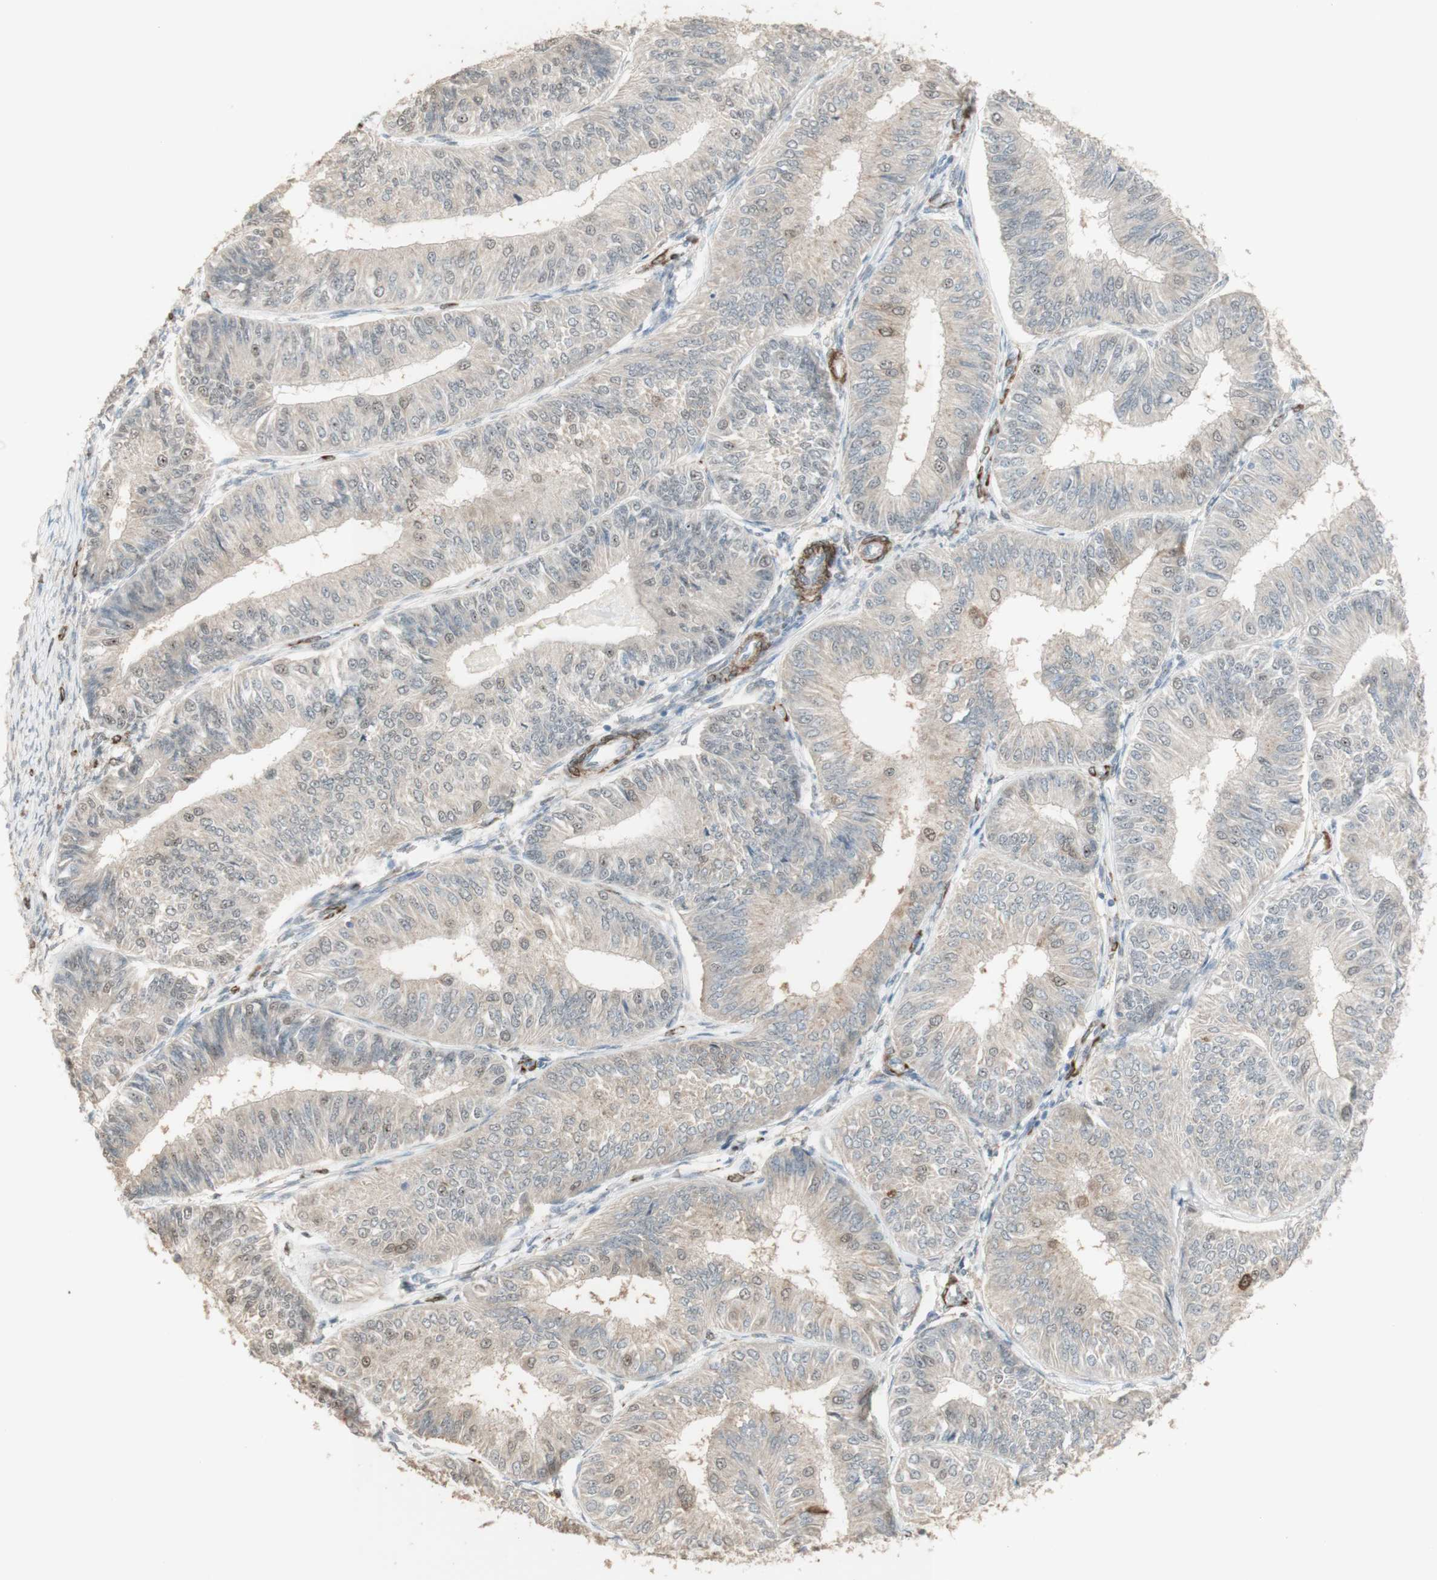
{"staining": {"intensity": "negative", "quantity": "none", "location": "none"}, "tissue": "endometrial cancer", "cell_type": "Tumor cells", "image_type": "cancer", "snomed": [{"axis": "morphology", "description": "Adenocarcinoma, NOS"}, {"axis": "topography", "description": "Endometrium"}], "caption": "The image reveals no staining of tumor cells in adenocarcinoma (endometrial).", "gene": "MUC3A", "patient": {"sex": "female", "age": 58}}